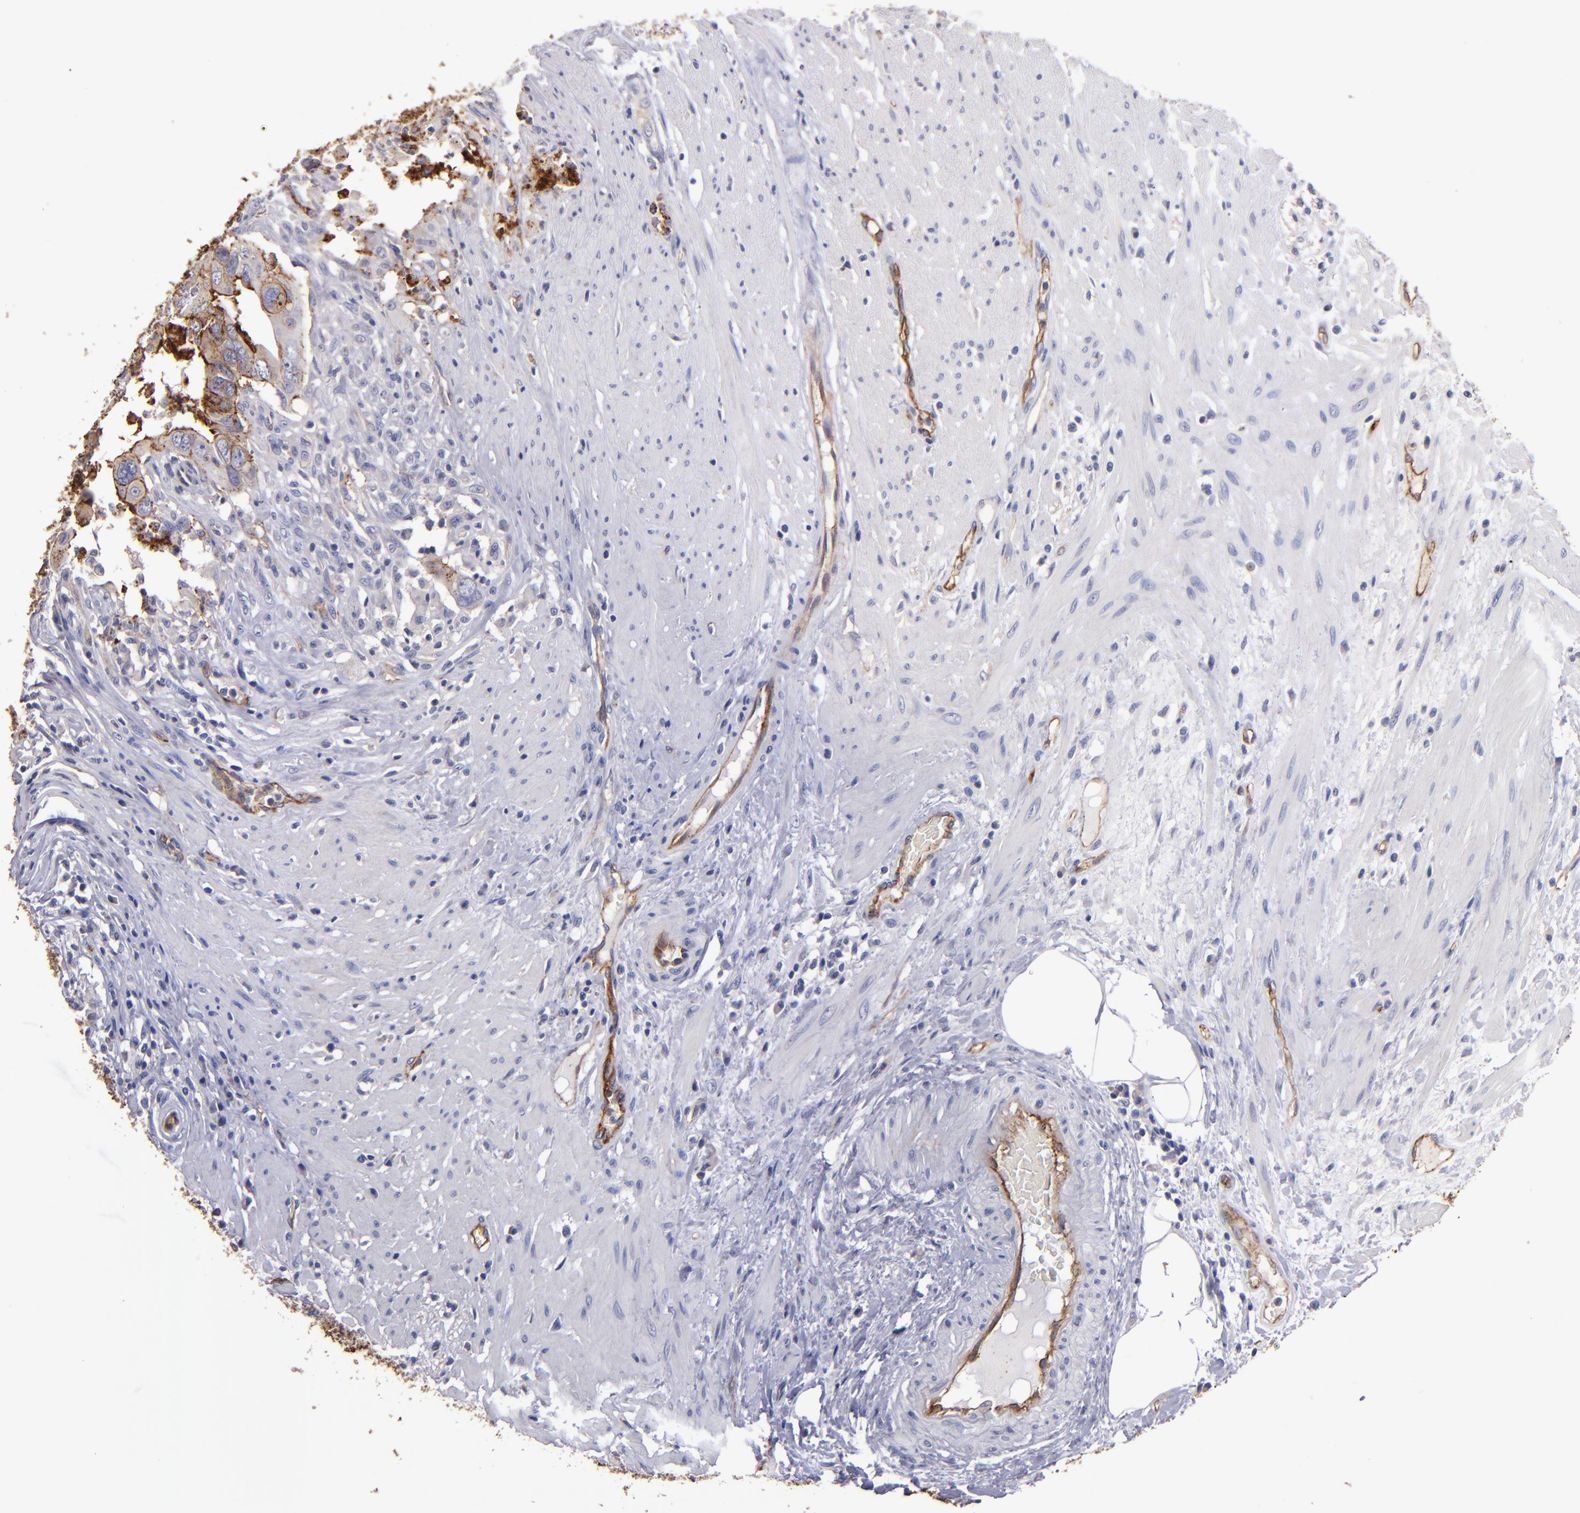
{"staining": {"intensity": "moderate", "quantity": ">75%", "location": "cytoplasmic/membranous"}, "tissue": "colorectal cancer", "cell_type": "Tumor cells", "image_type": "cancer", "snomed": [{"axis": "morphology", "description": "Adenocarcinoma, NOS"}, {"axis": "topography", "description": "Rectum"}], "caption": "Adenocarcinoma (colorectal) stained with a protein marker reveals moderate staining in tumor cells.", "gene": "CLDN5", "patient": {"sex": "male", "age": 53}}